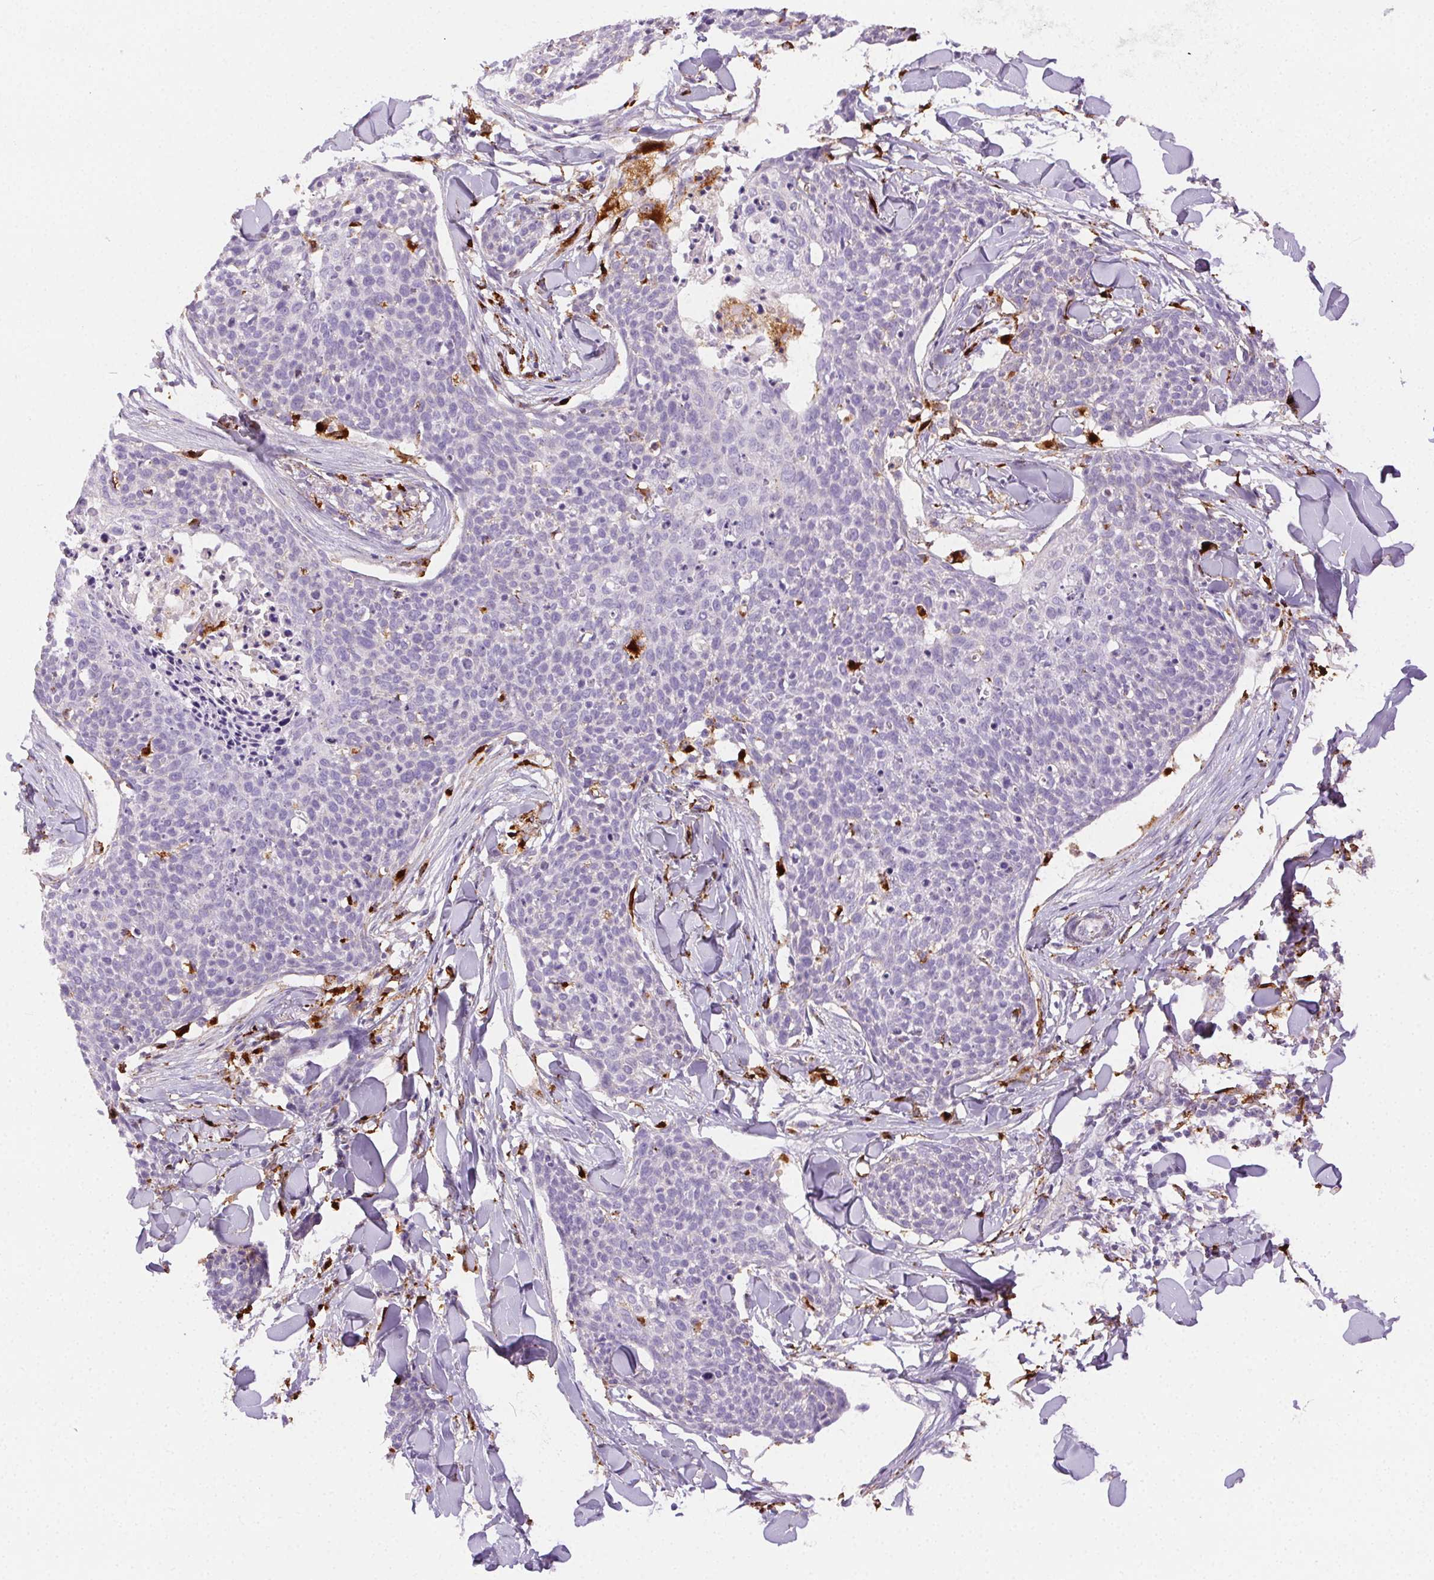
{"staining": {"intensity": "negative", "quantity": "none", "location": "none"}, "tissue": "skin cancer", "cell_type": "Tumor cells", "image_type": "cancer", "snomed": [{"axis": "morphology", "description": "Squamous cell carcinoma, NOS"}, {"axis": "topography", "description": "Skin"}, {"axis": "topography", "description": "Vulva"}], "caption": "This is a image of IHC staining of skin squamous cell carcinoma, which shows no staining in tumor cells.", "gene": "SCPEP1", "patient": {"sex": "female", "age": 75}}